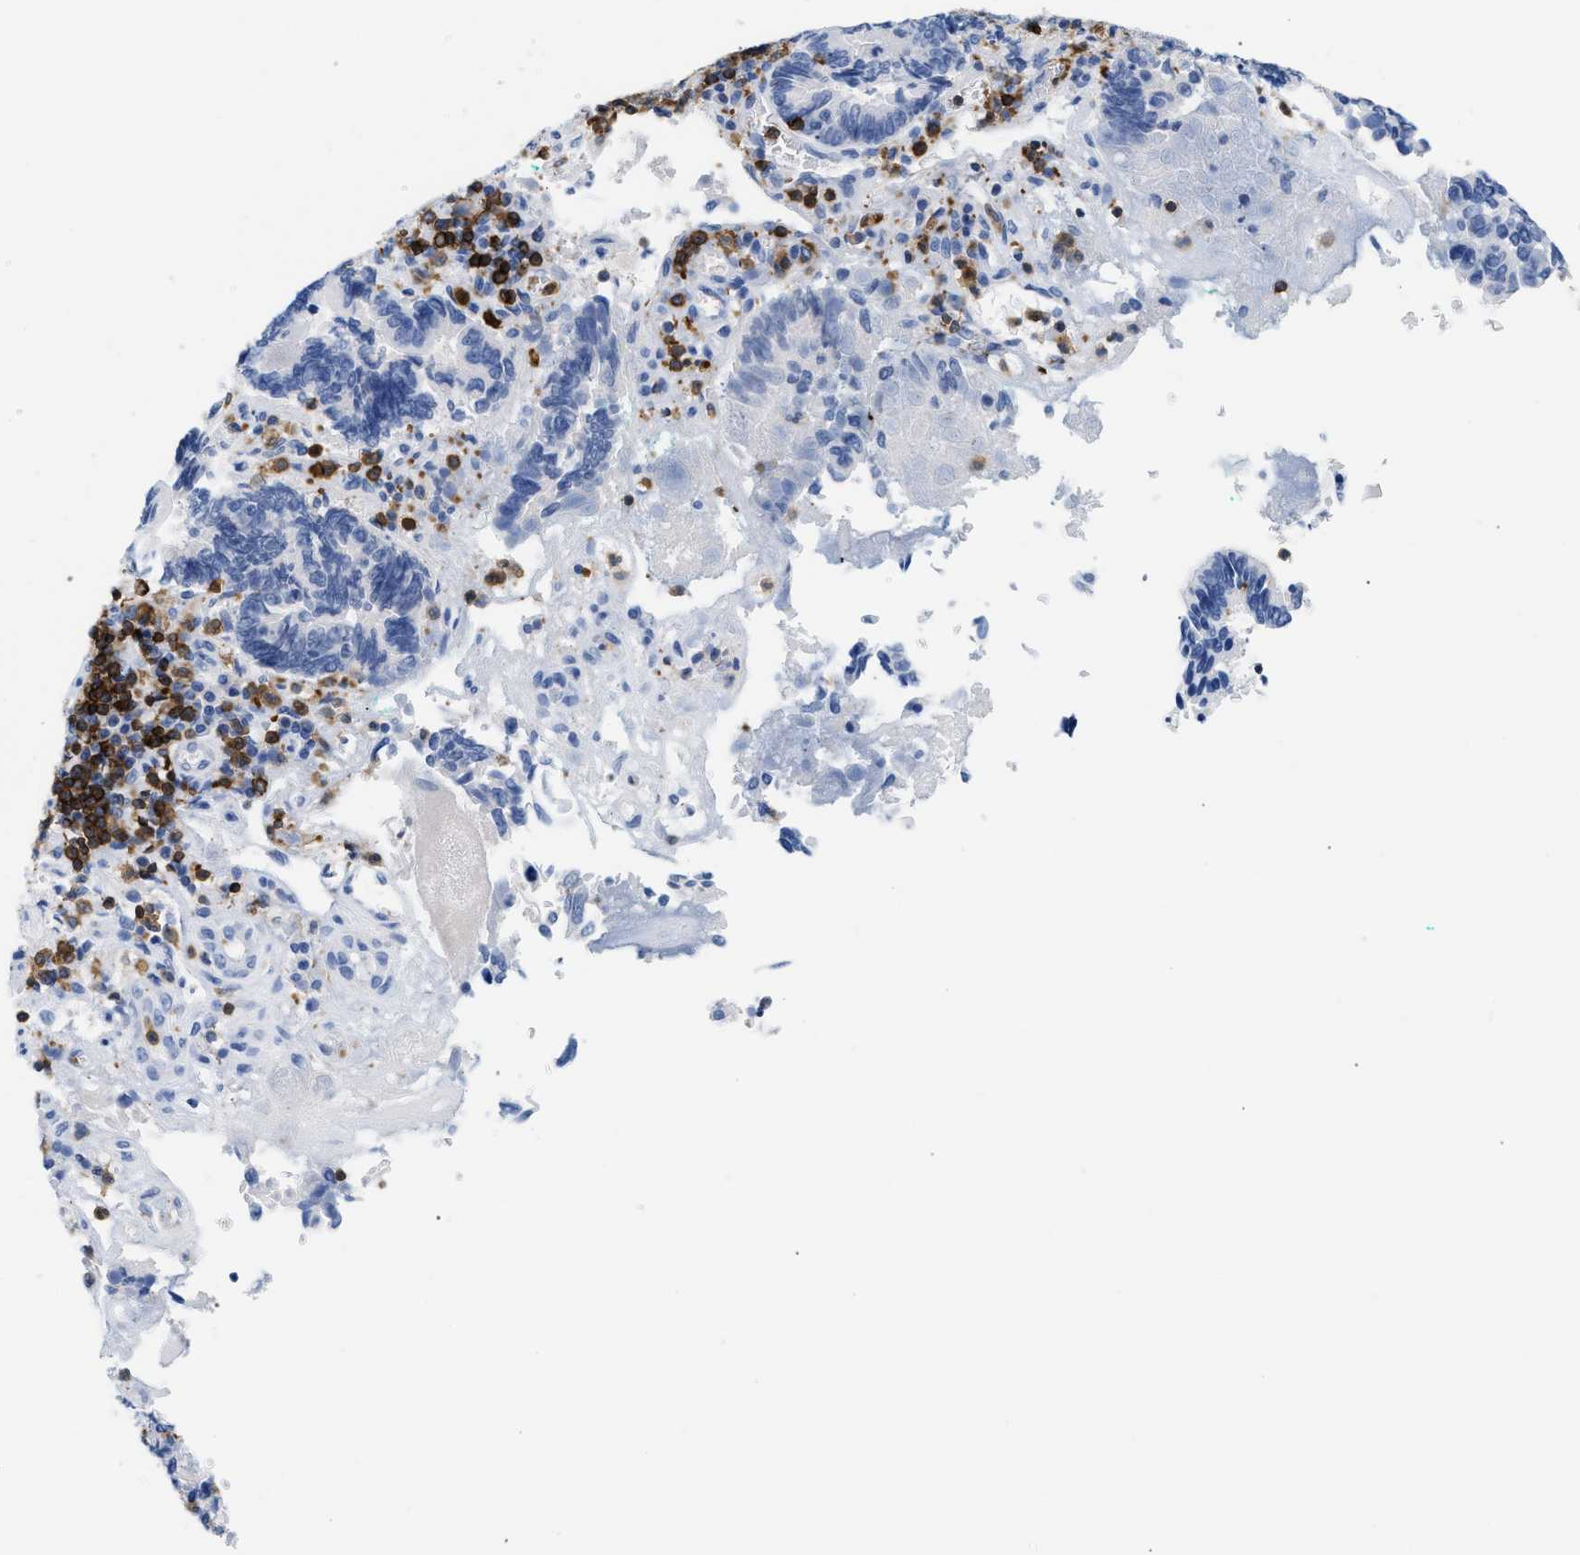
{"staining": {"intensity": "negative", "quantity": "none", "location": "none"}, "tissue": "pancreatic cancer", "cell_type": "Tumor cells", "image_type": "cancer", "snomed": [{"axis": "morphology", "description": "Adenocarcinoma, NOS"}, {"axis": "topography", "description": "Pancreas"}], "caption": "High magnification brightfield microscopy of pancreatic adenocarcinoma stained with DAB (brown) and counterstained with hematoxylin (blue): tumor cells show no significant expression.", "gene": "LCP1", "patient": {"sex": "female", "age": 70}}